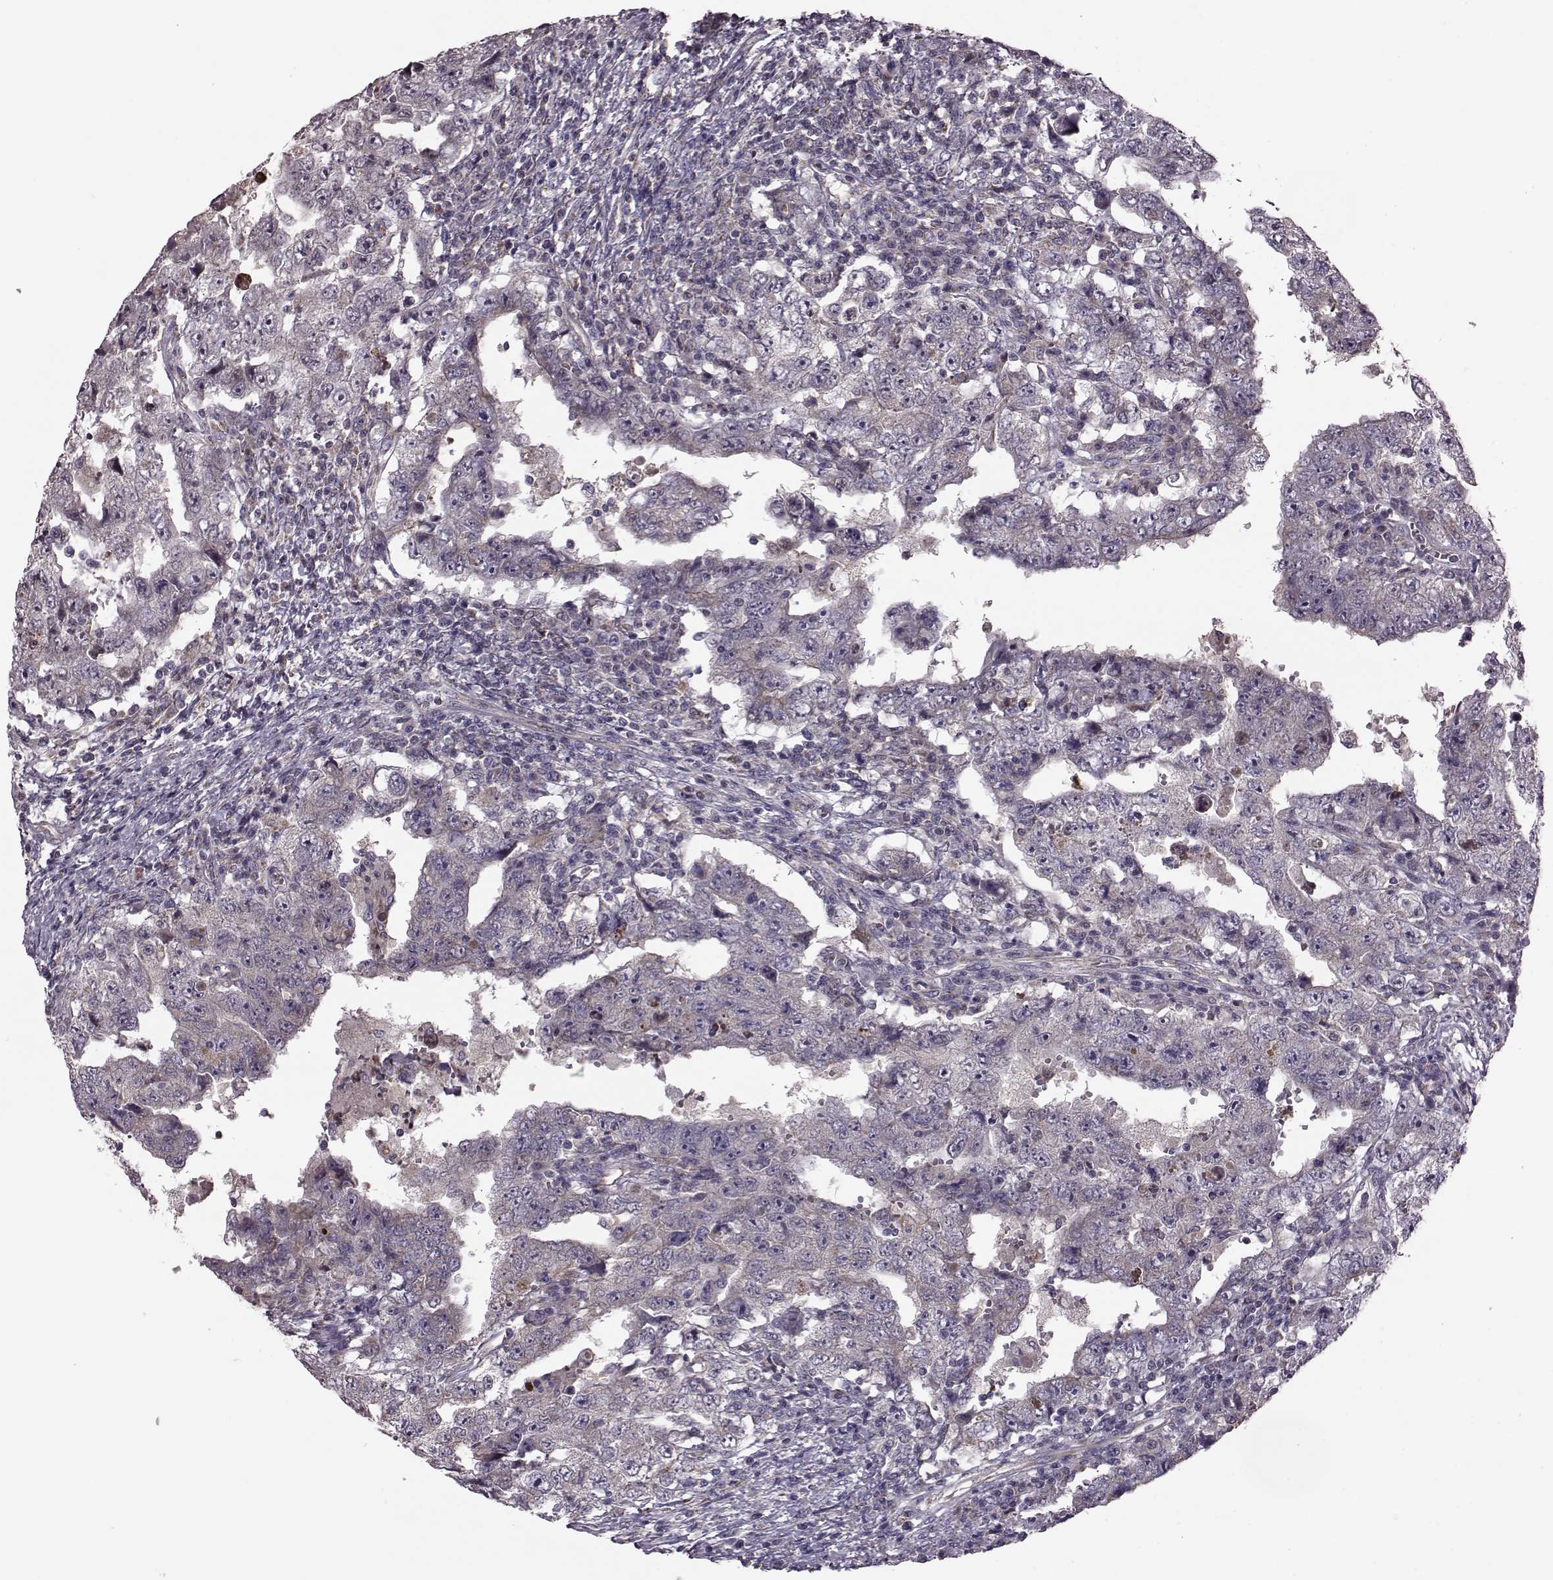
{"staining": {"intensity": "negative", "quantity": "none", "location": "none"}, "tissue": "testis cancer", "cell_type": "Tumor cells", "image_type": "cancer", "snomed": [{"axis": "morphology", "description": "Carcinoma, Embryonal, NOS"}, {"axis": "topography", "description": "Testis"}], "caption": "High magnification brightfield microscopy of testis cancer (embryonal carcinoma) stained with DAB (3,3'-diaminobenzidine) (brown) and counterstained with hematoxylin (blue): tumor cells show no significant staining. The staining is performed using DAB brown chromogen with nuclei counter-stained in using hematoxylin.", "gene": "PUDP", "patient": {"sex": "male", "age": 26}}